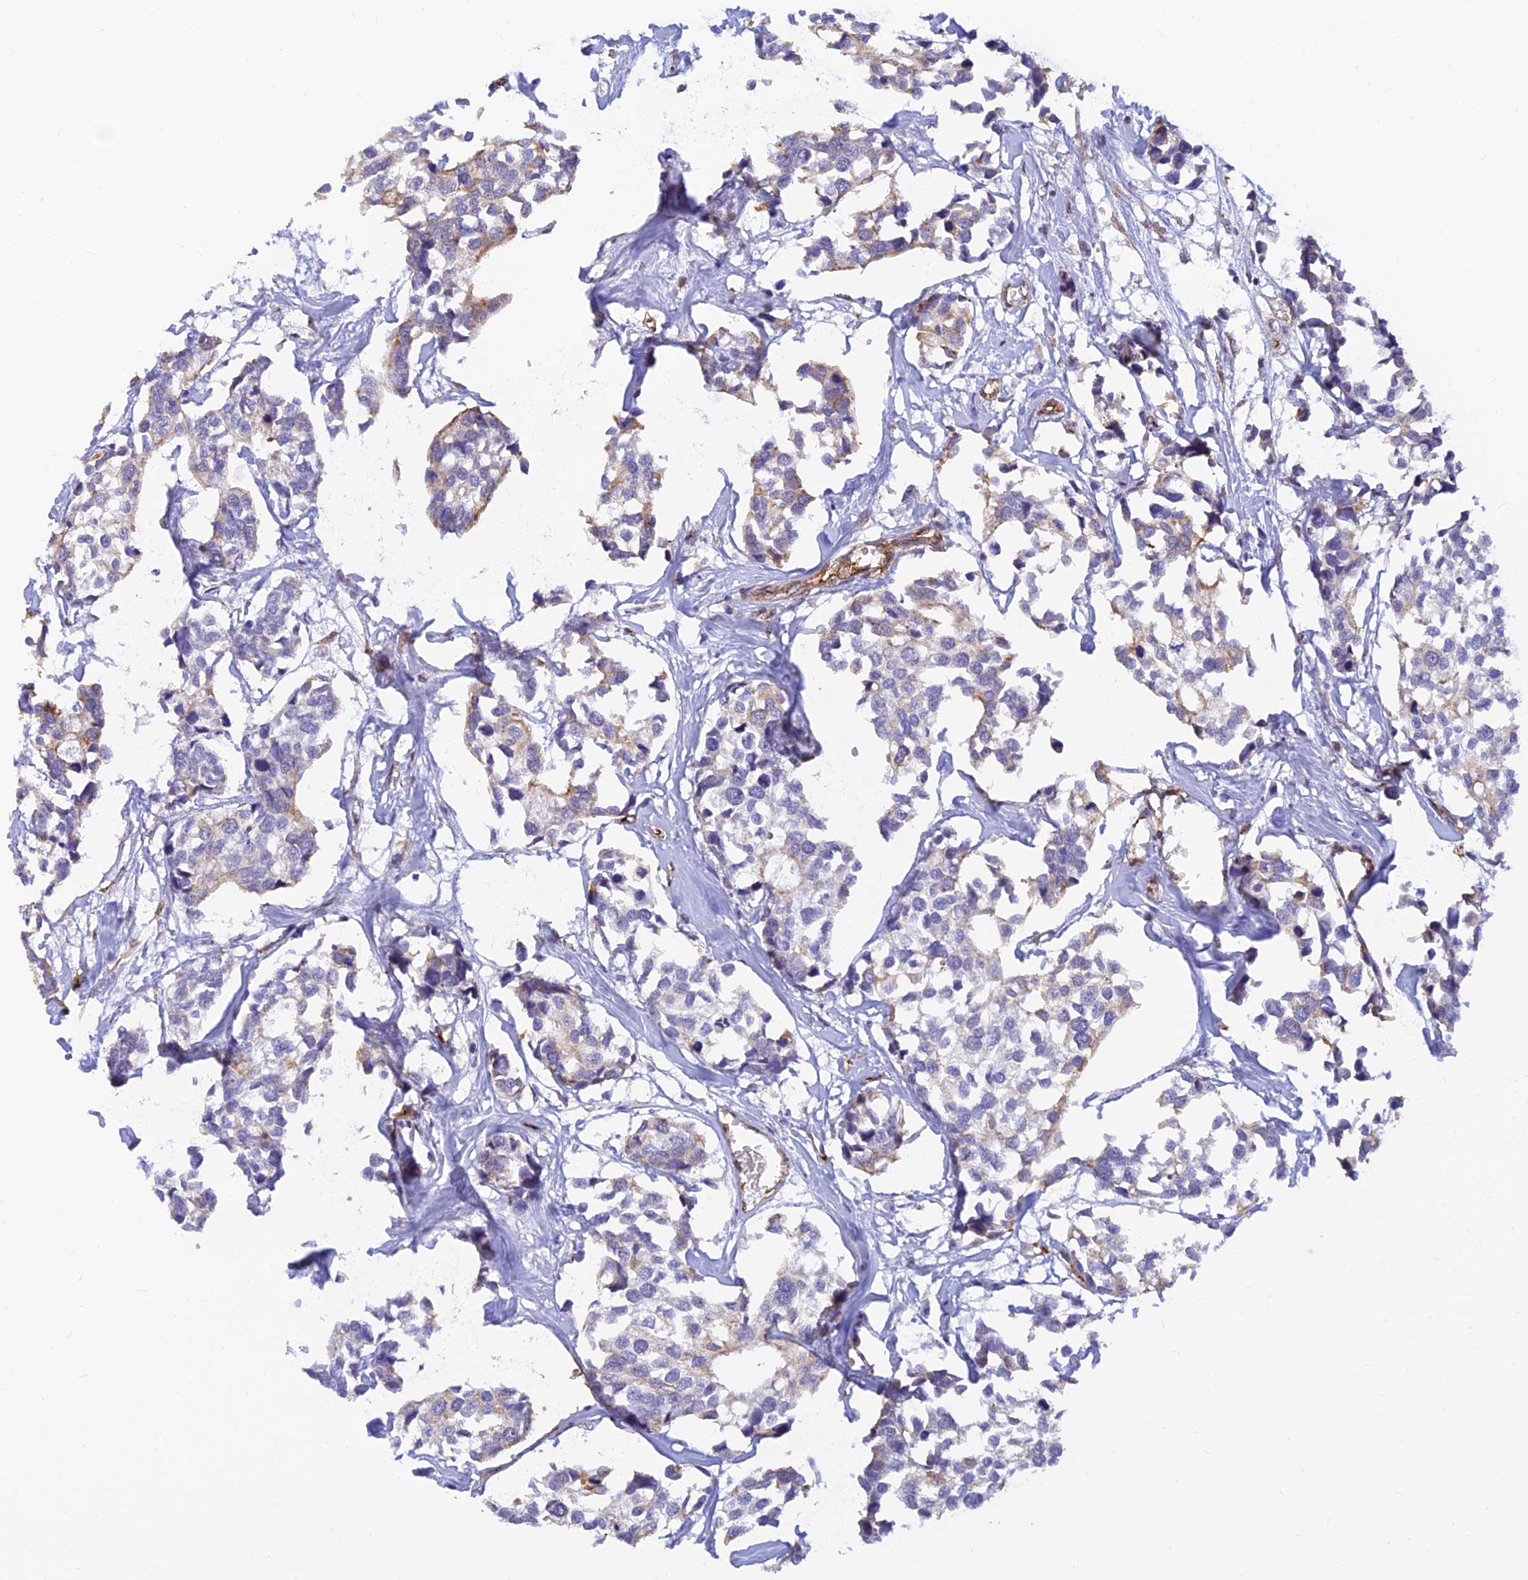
{"staining": {"intensity": "weak", "quantity": "<25%", "location": "cytoplasmic/membranous"}, "tissue": "breast cancer", "cell_type": "Tumor cells", "image_type": "cancer", "snomed": [{"axis": "morphology", "description": "Duct carcinoma"}, {"axis": "topography", "description": "Breast"}], "caption": "Tumor cells show no significant staining in breast cancer (intraductal carcinoma).", "gene": "ALDH1L2", "patient": {"sex": "female", "age": 83}}